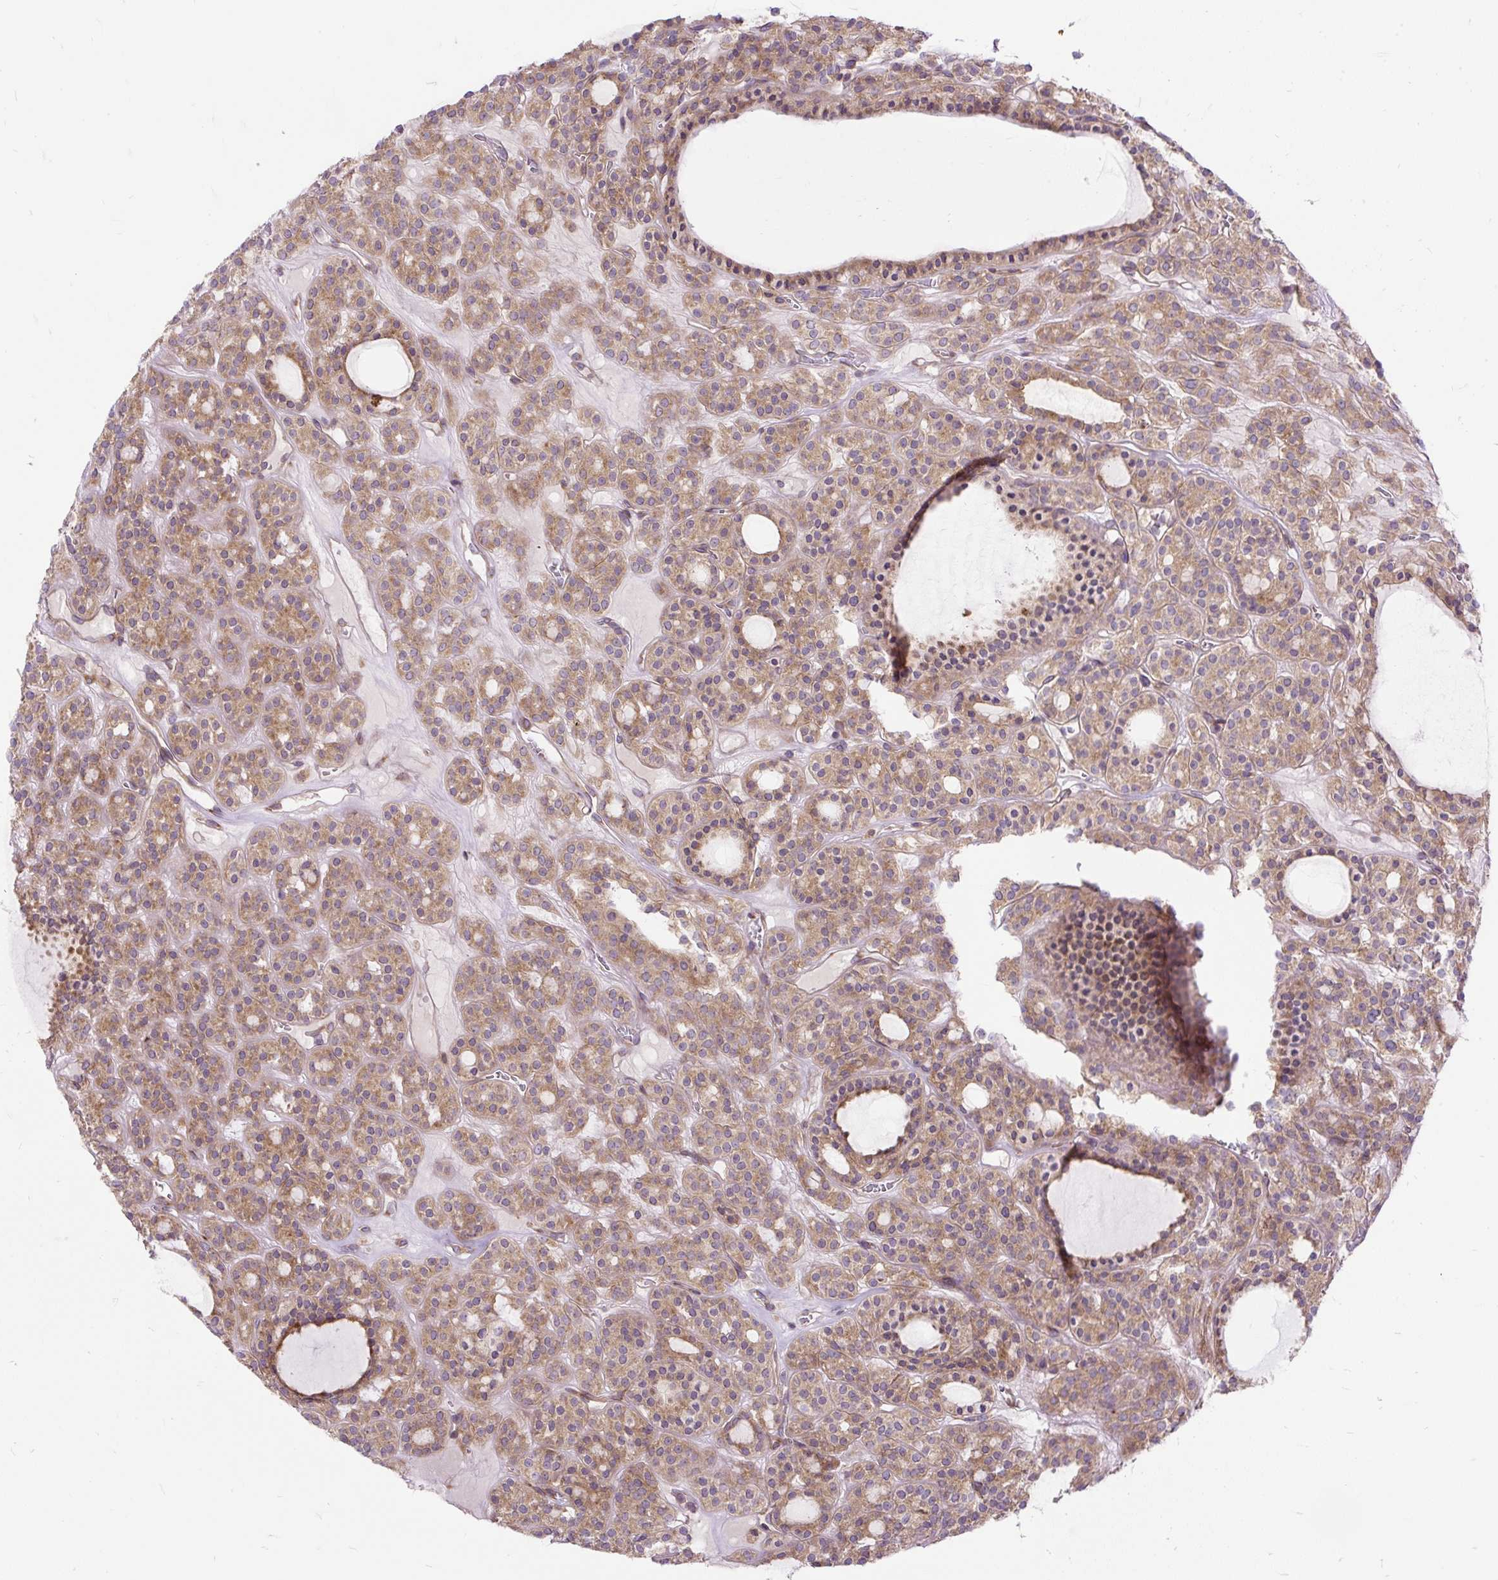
{"staining": {"intensity": "moderate", "quantity": ">75%", "location": "cytoplasmic/membranous"}, "tissue": "thyroid cancer", "cell_type": "Tumor cells", "image_type": "cancer", "snomed": [{"axis": "morphology", "description": "Follicular adenoma carcinoma, NOS"}, {"axis": "topography", "description": "Thyroid gland"}], "caption": "Thyroid cancer stained with a protein marker displays moderate staining in tumor cells.", "gene": "RPS5", "patient": {"sex": "female", "age": 63}}